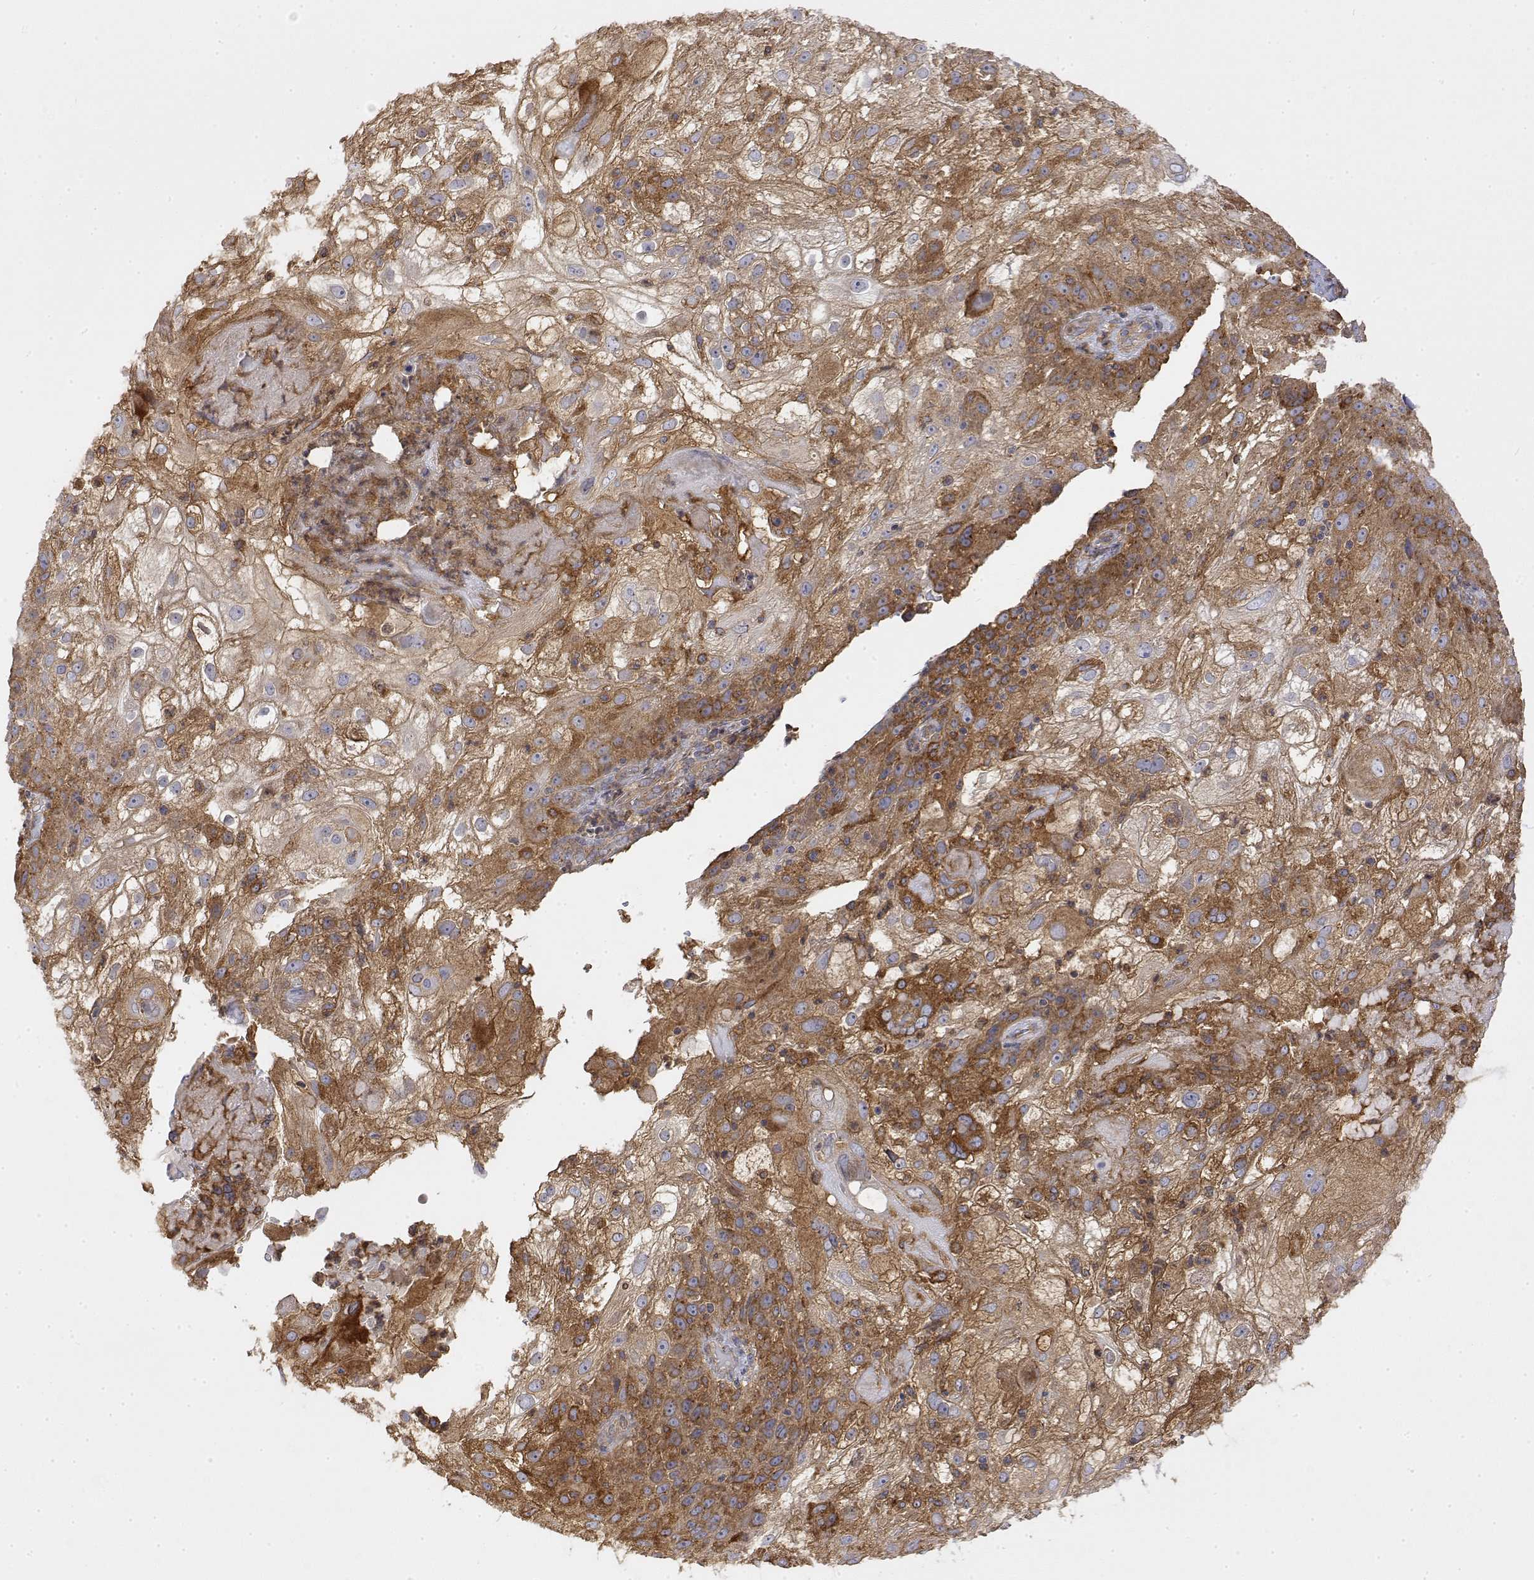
{"staining": {"intensity": "strong", "quantity": "25%-75%", "location": "cytoplasmic/membranous"}, "tissue": "skin cancer", "cell_type": "Tumor cells", "image_type": "cancer", "snomed": [{"axis": "morphology", "description": "Normal tissue, NOS"}, {"axis": "morphology", "description": "Squamous cell carcinoma, NOS"}, {"axis": "topography", "description": "Skin"}], "caption": "Skin squamous cell carcinoma stained with a brown dye reveals strong cytoplasmic/membranous positive positivity in approximately 25%-75% of tumor cells.", "gene": "PACSIN2", "patient": {"sex": "female", "age": 83}}